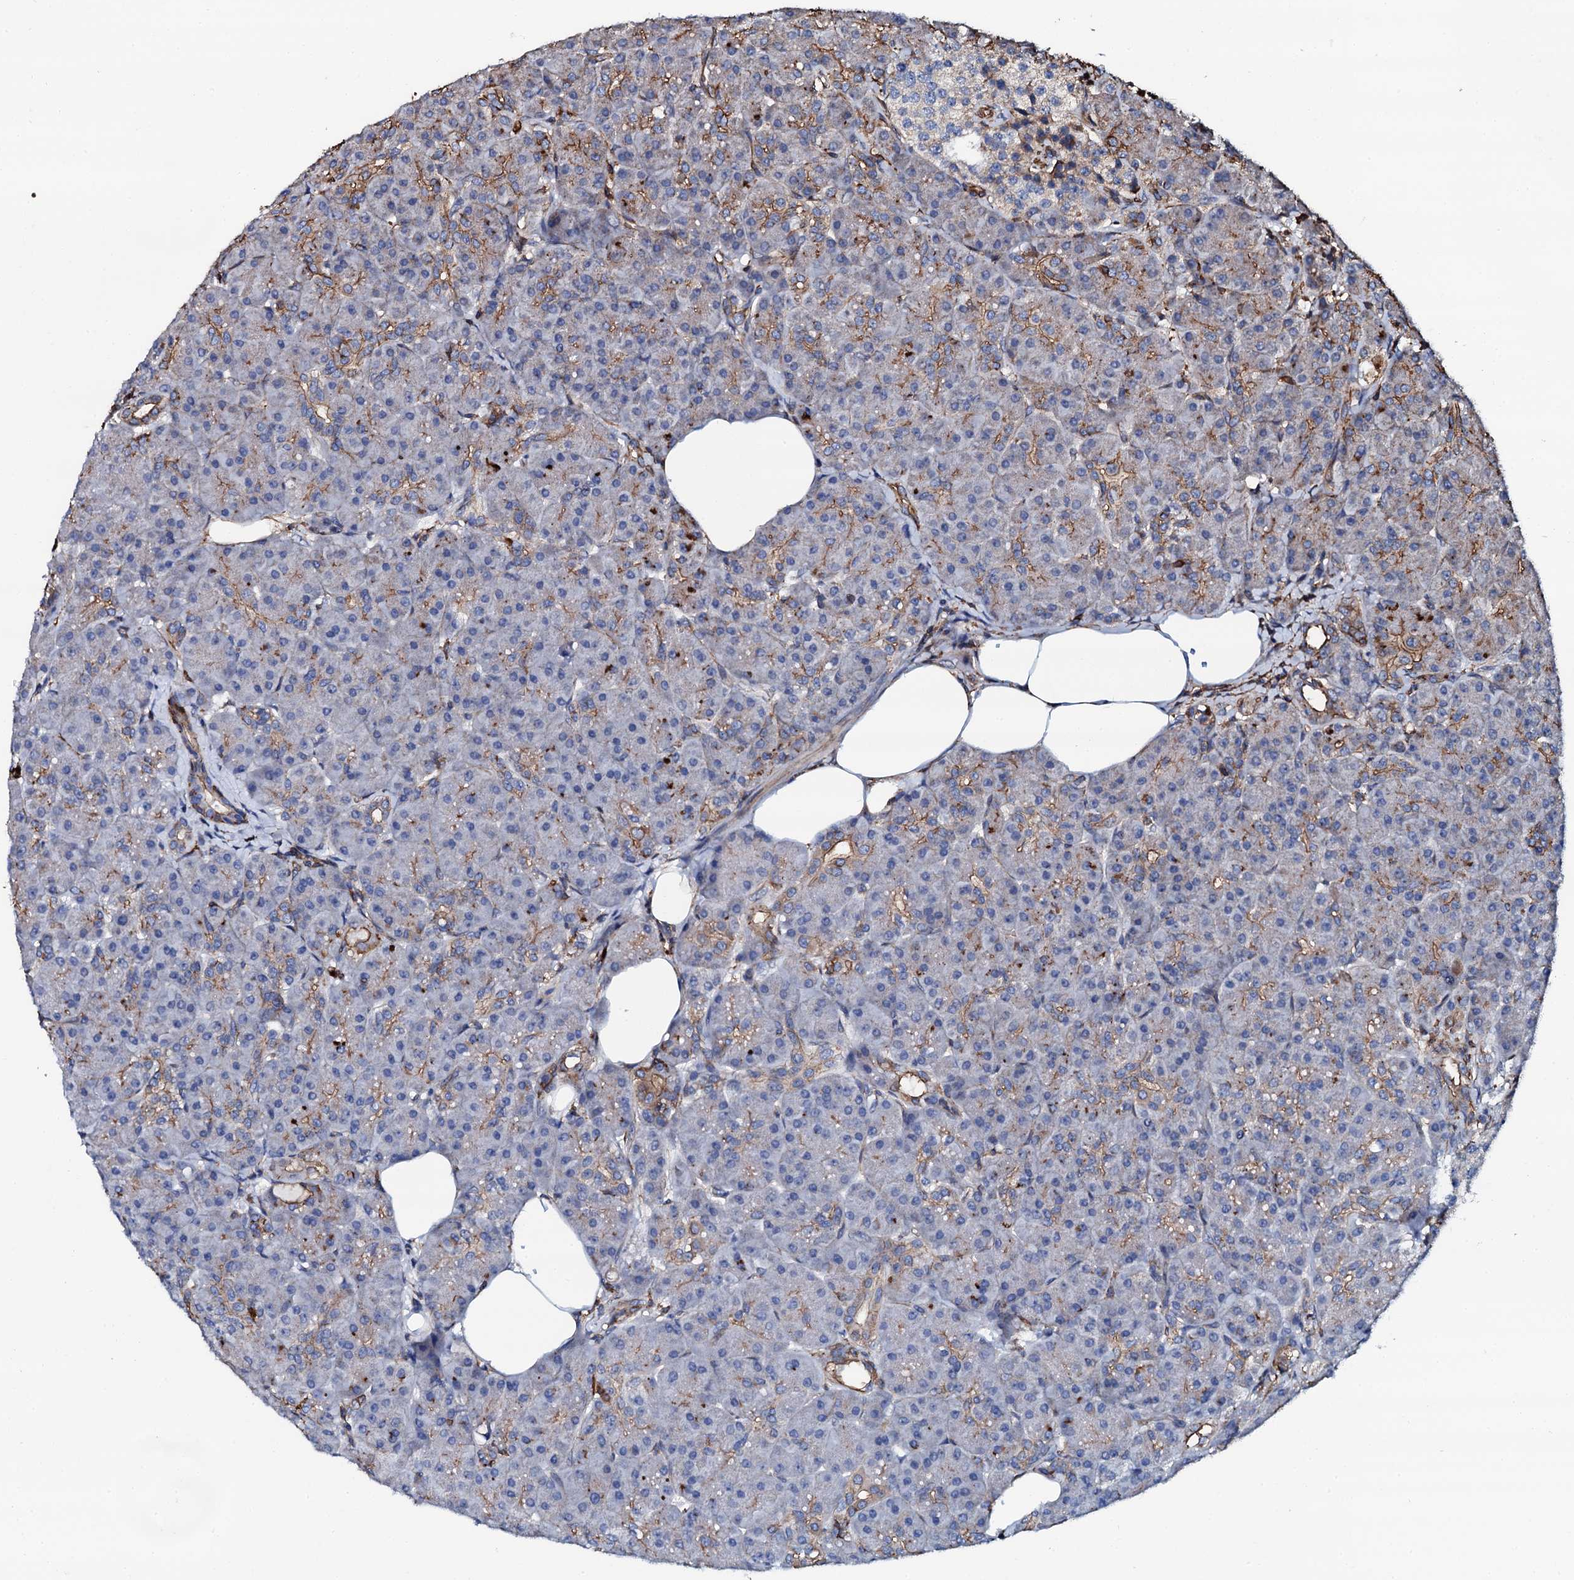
{"staining": {"intensity": "moderate", "quantity": "<25%", "location": "cytoplasmic/membranous"}, "tissue": "pancreas", "cell_type": "Exocrine glandular cells", "image_type": "normal", "snomed": [{"axis": "morphology", "description": "Normal tissue, NOS"}, {"axis": "topography", "description": "Pancreas"}], "caption": "IHC image of benign pancreas: human pancreas stained using immunohistochemistry shows low levels of moderate protein expression localized specifically in the cytoplasmic/membranous of exocrine glandular cells, appearing as a cytoplasmic/membranous brown color.", "gene": "INTS10", "patient": {"sex": "male", "age": 63}}